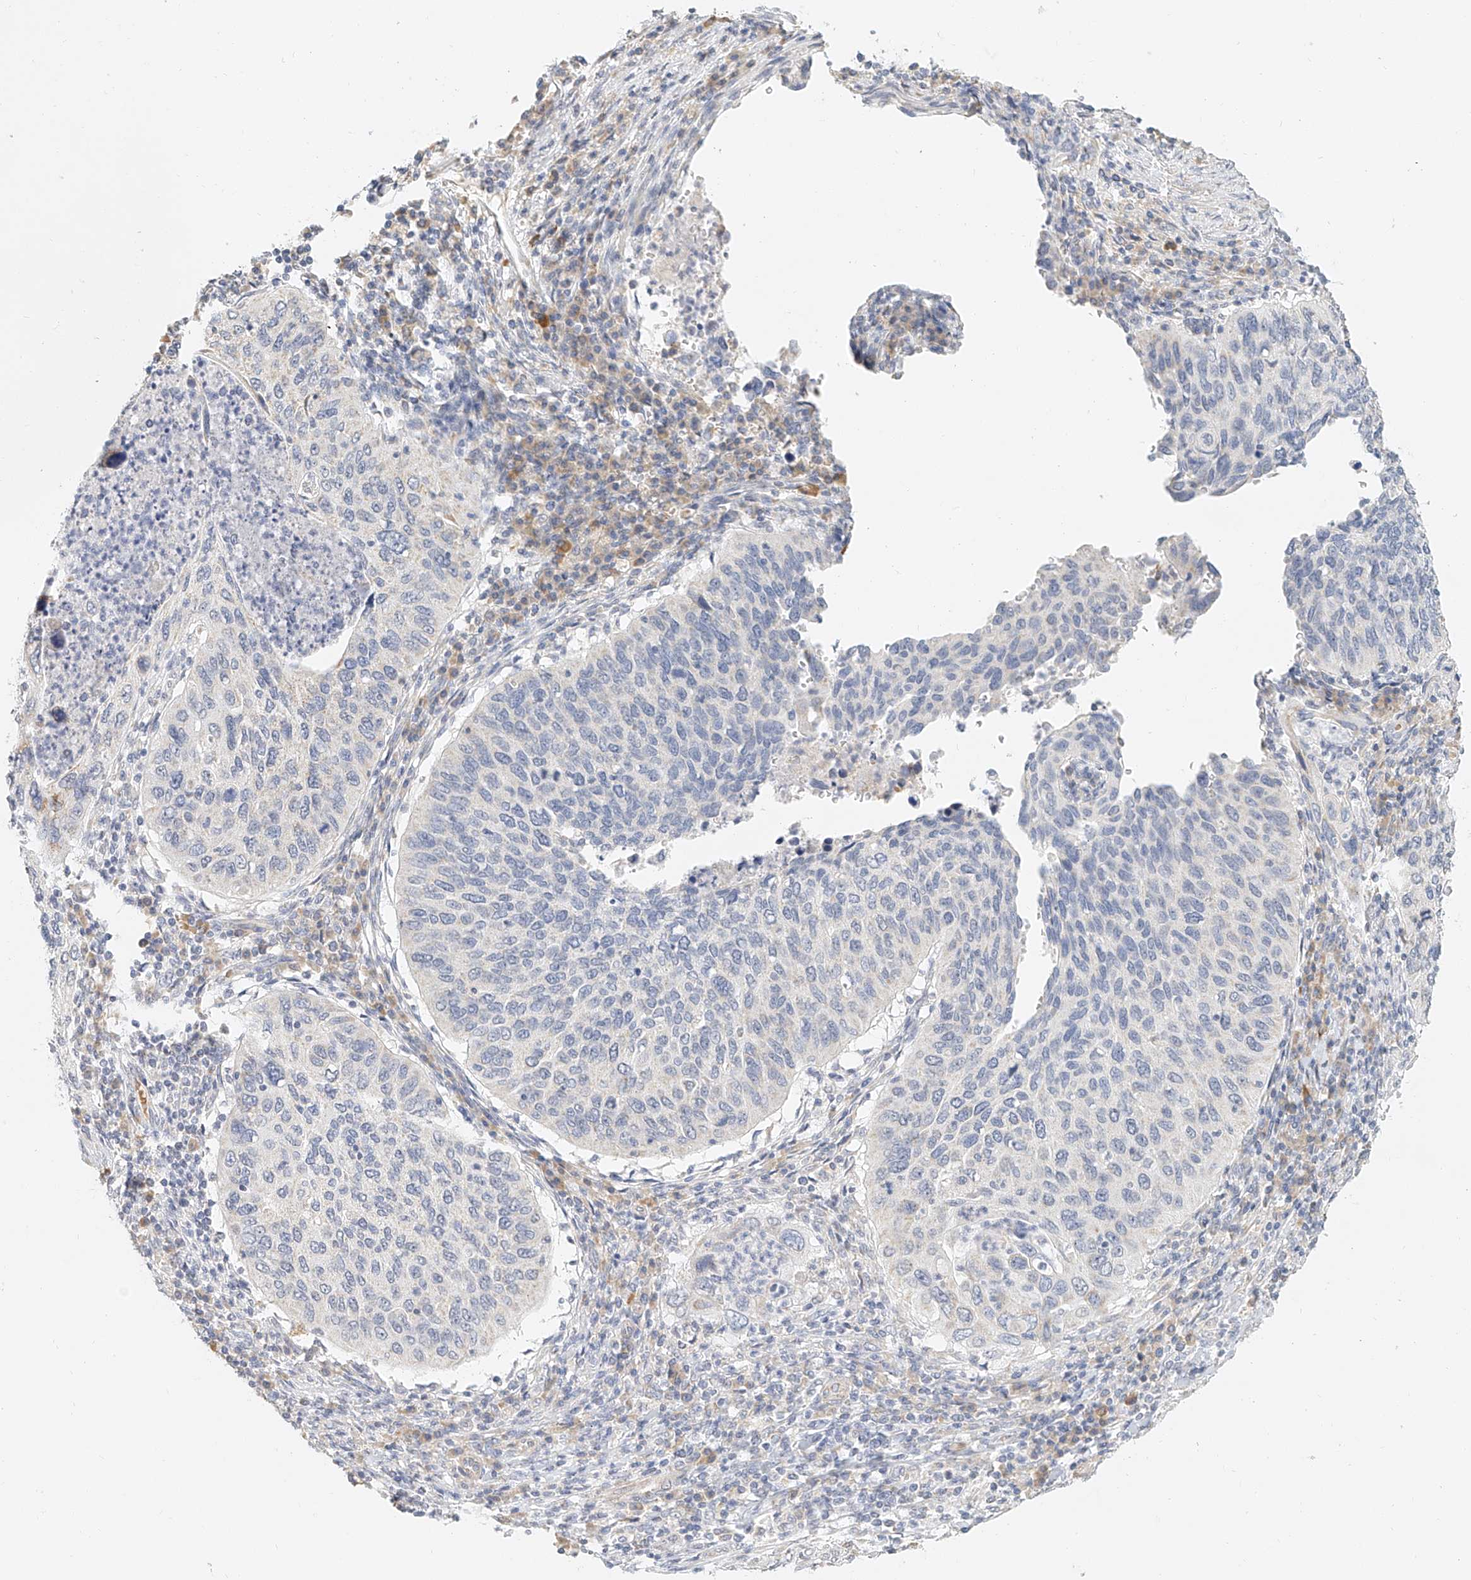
{"staining": {"intensity": "negative", "quantity": "none", "location": "none"}, "tissue": "cervical cancer", "cell_type": "Tumor cells", "image_type": "cancer", "snomed": [{"axis": "morphology", "description": "Squamous cell carcinoma, NOS"}, {"axis": "topography", "description": "Cervix"}], "caption": "This is an immunohistochemistry (IHC) photomicrograph of squamous cell carcinoma (cervical). There is no staining in tumor cells.", "gene": "CXorf58", "patient": {"sex": "female", "age": 38}}